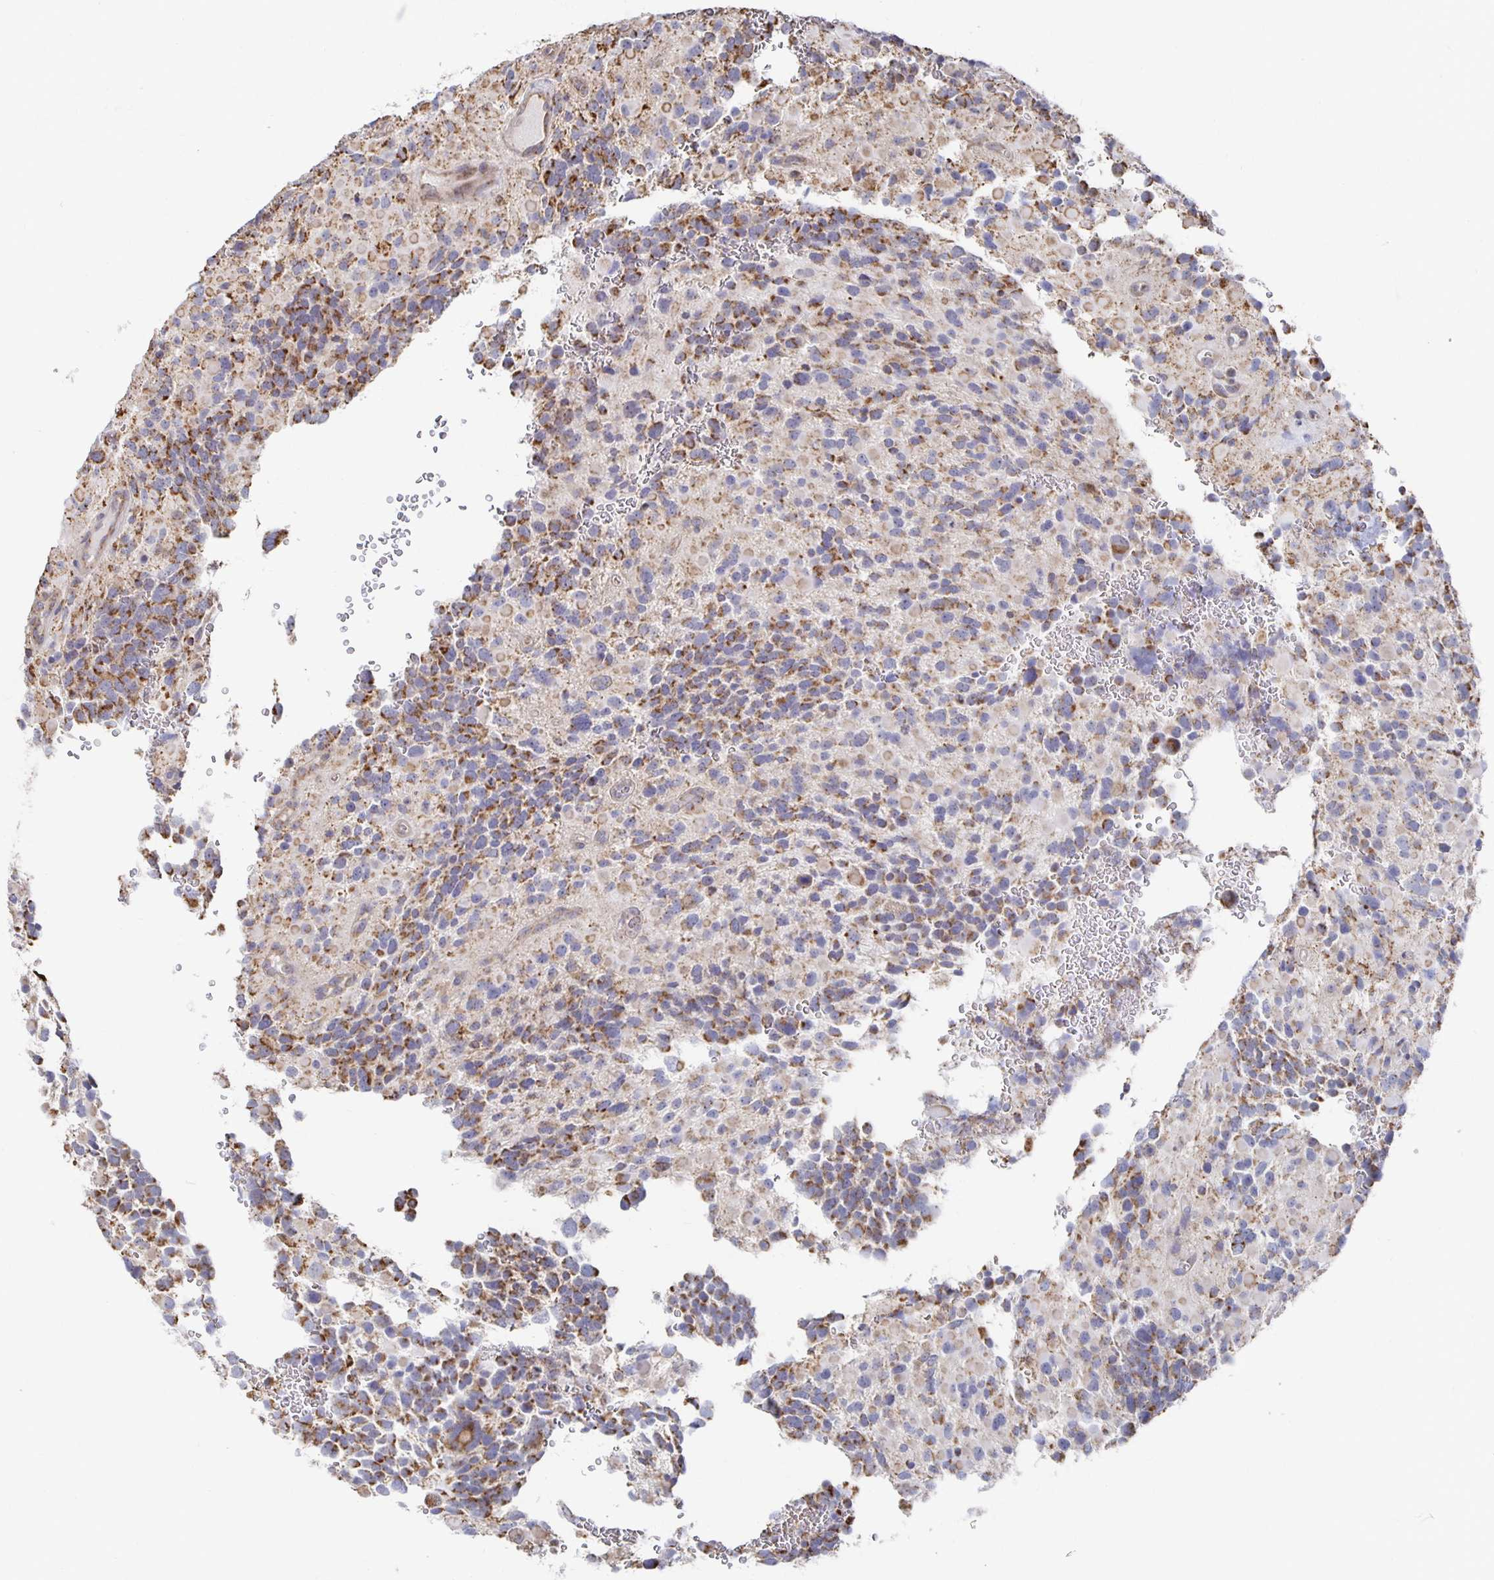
{"staining": {"intensity": "moderate", "quantity": ">75%", "location": "cytoplasmic/membranous"}, "tissue": "glioma", "cell_type": "Tumor cells", "image_type": "cancer", "snomed": [{"axis": "morphology", "description": "Glioma, malignant, High grade"}, {"axis": "topography", "description": "Brain"}], "caption": "Glioma stained for a protein demonstrates moderate cytoplasmic/membranous positivity in tumor cells. (Stains: DAB in brown, nuclei in blue, Microscopy: brightfield microscopy at high magnification).", "gene": "NKX2-8", "patient": {"sex": "female", "age": 40}}